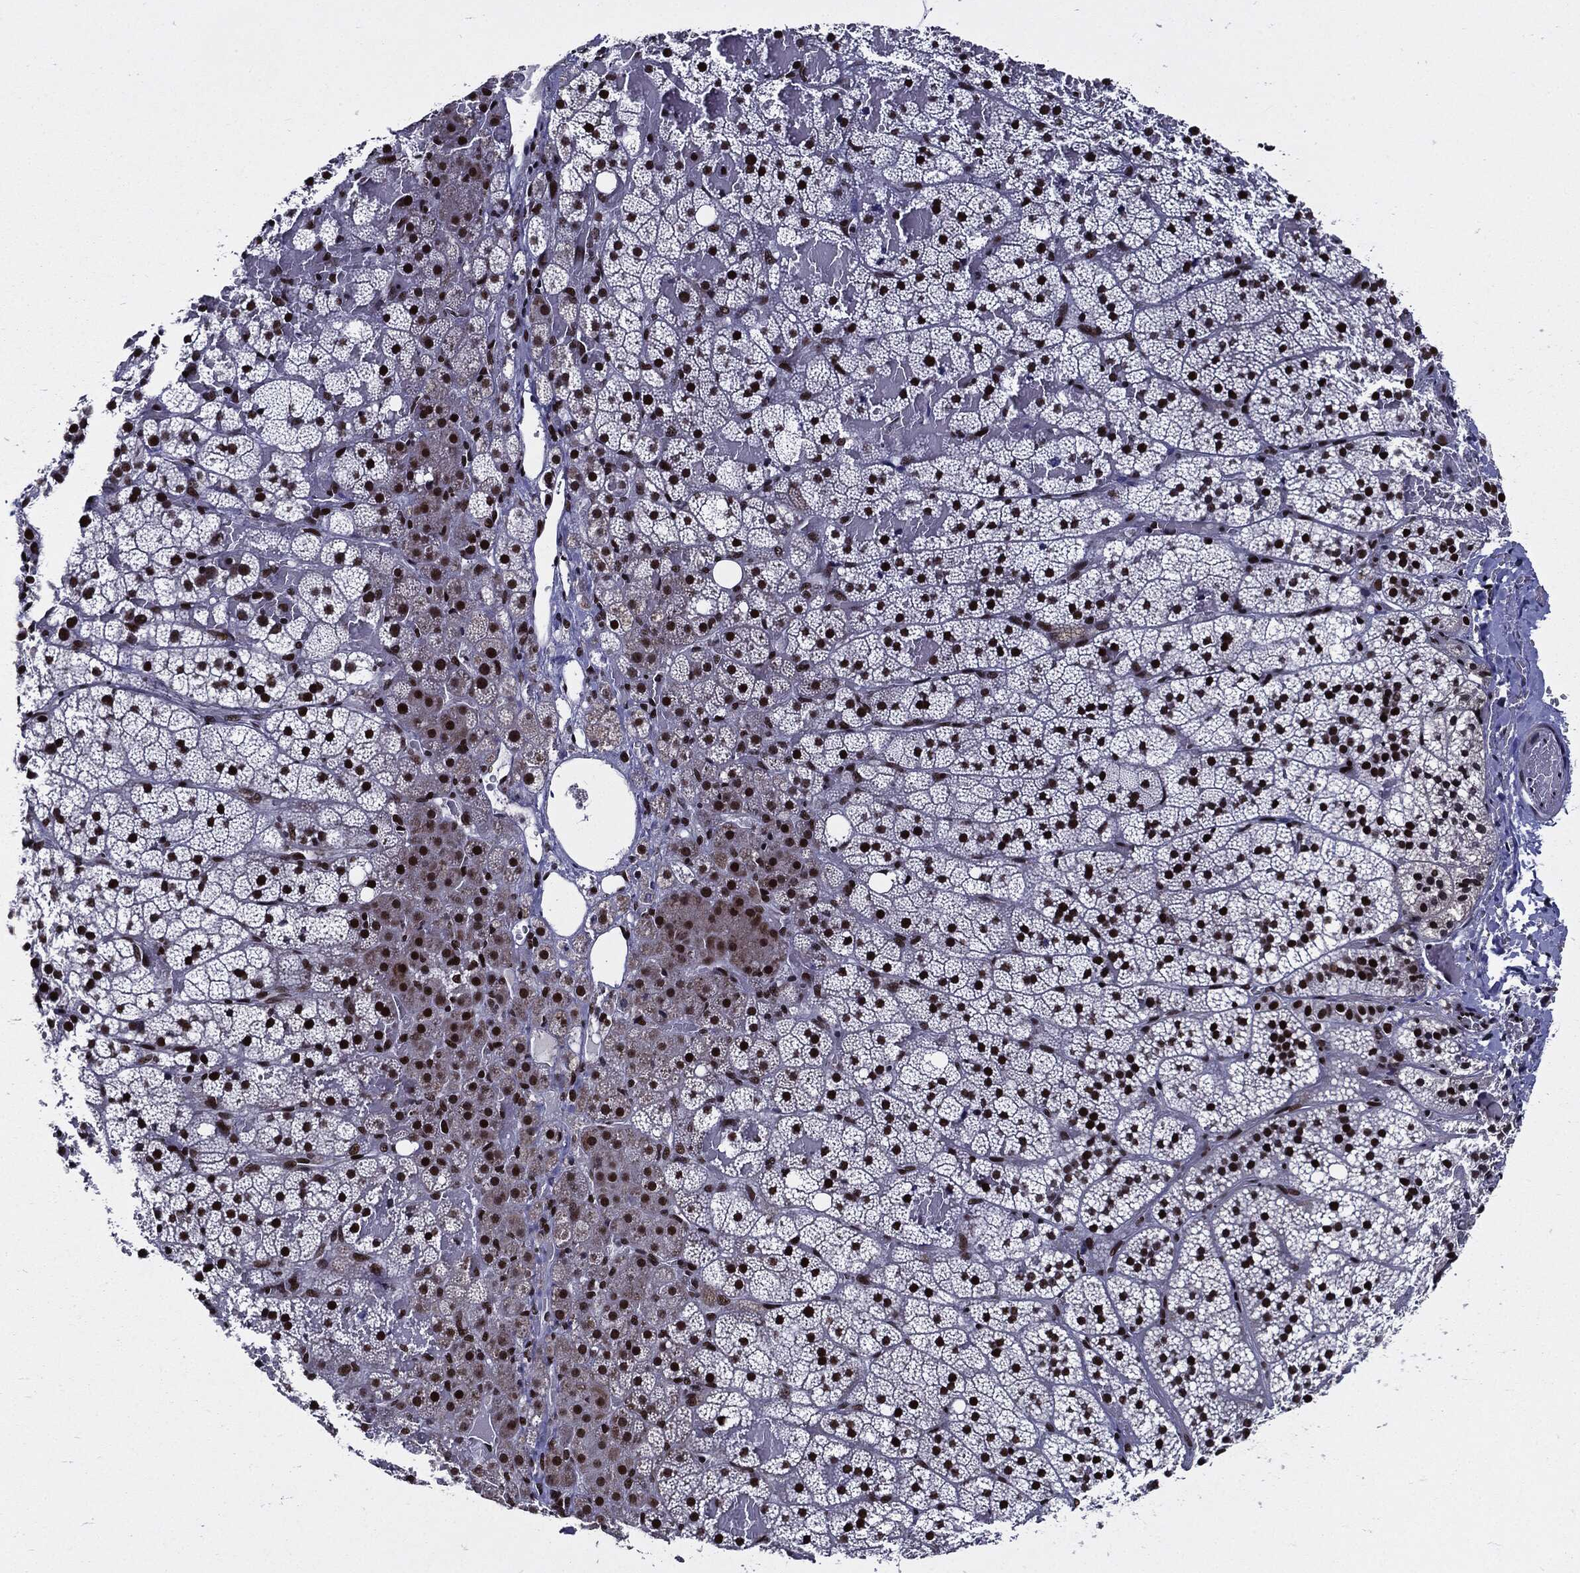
{"staining": {"intensity": "strong", "quantity": ">75%", "location": "nuclear"}, "tissue": "adrenal gland", "cell_type": "Glandular cells", "image_type": "normal", "snomed": [{"axis": "morphology", "description": "Normal tissue, NOS"}, {"axis": "topography", "description": "Adrenal gland"}], "caption": "Immunohistochemical staining of normal human adrenal gland reveals >75% levels of strong nuclear protein expression in approximately >75% of glandular cells.", "gene": "ZFP91", "patient": {"sex": "male", "age": 53}}